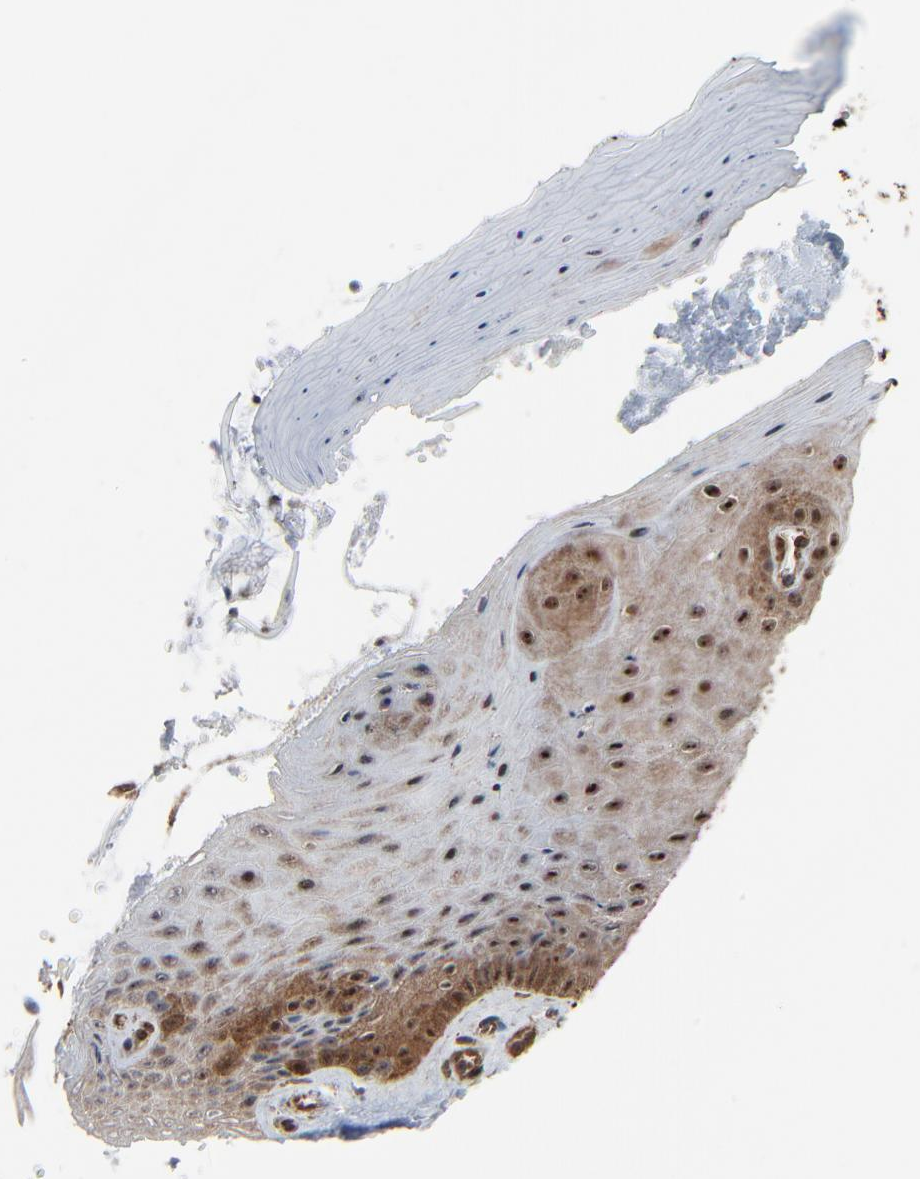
{"staining": {"intensity": "moderate", "quantity": ">75%", "location": "cytoplasmic/membranous,nuclear"}, "tissue": "cervix", "cell_type": "Glandular cells", "image_type": "normal", "snomed": [{"axis": "morphology", "description": "Normal tissue, NOS"}, {"axis": "topography", "description": "Cervix"}], "caption": "A high-resolution image shows IHC staining of benign cervix, which reveals moderate cytoplasmic/membranous,nuclear positivity in about >75% of glandular cells.", "gene": "RHOJ", "patient": {"sex": "female", "age": 55}}